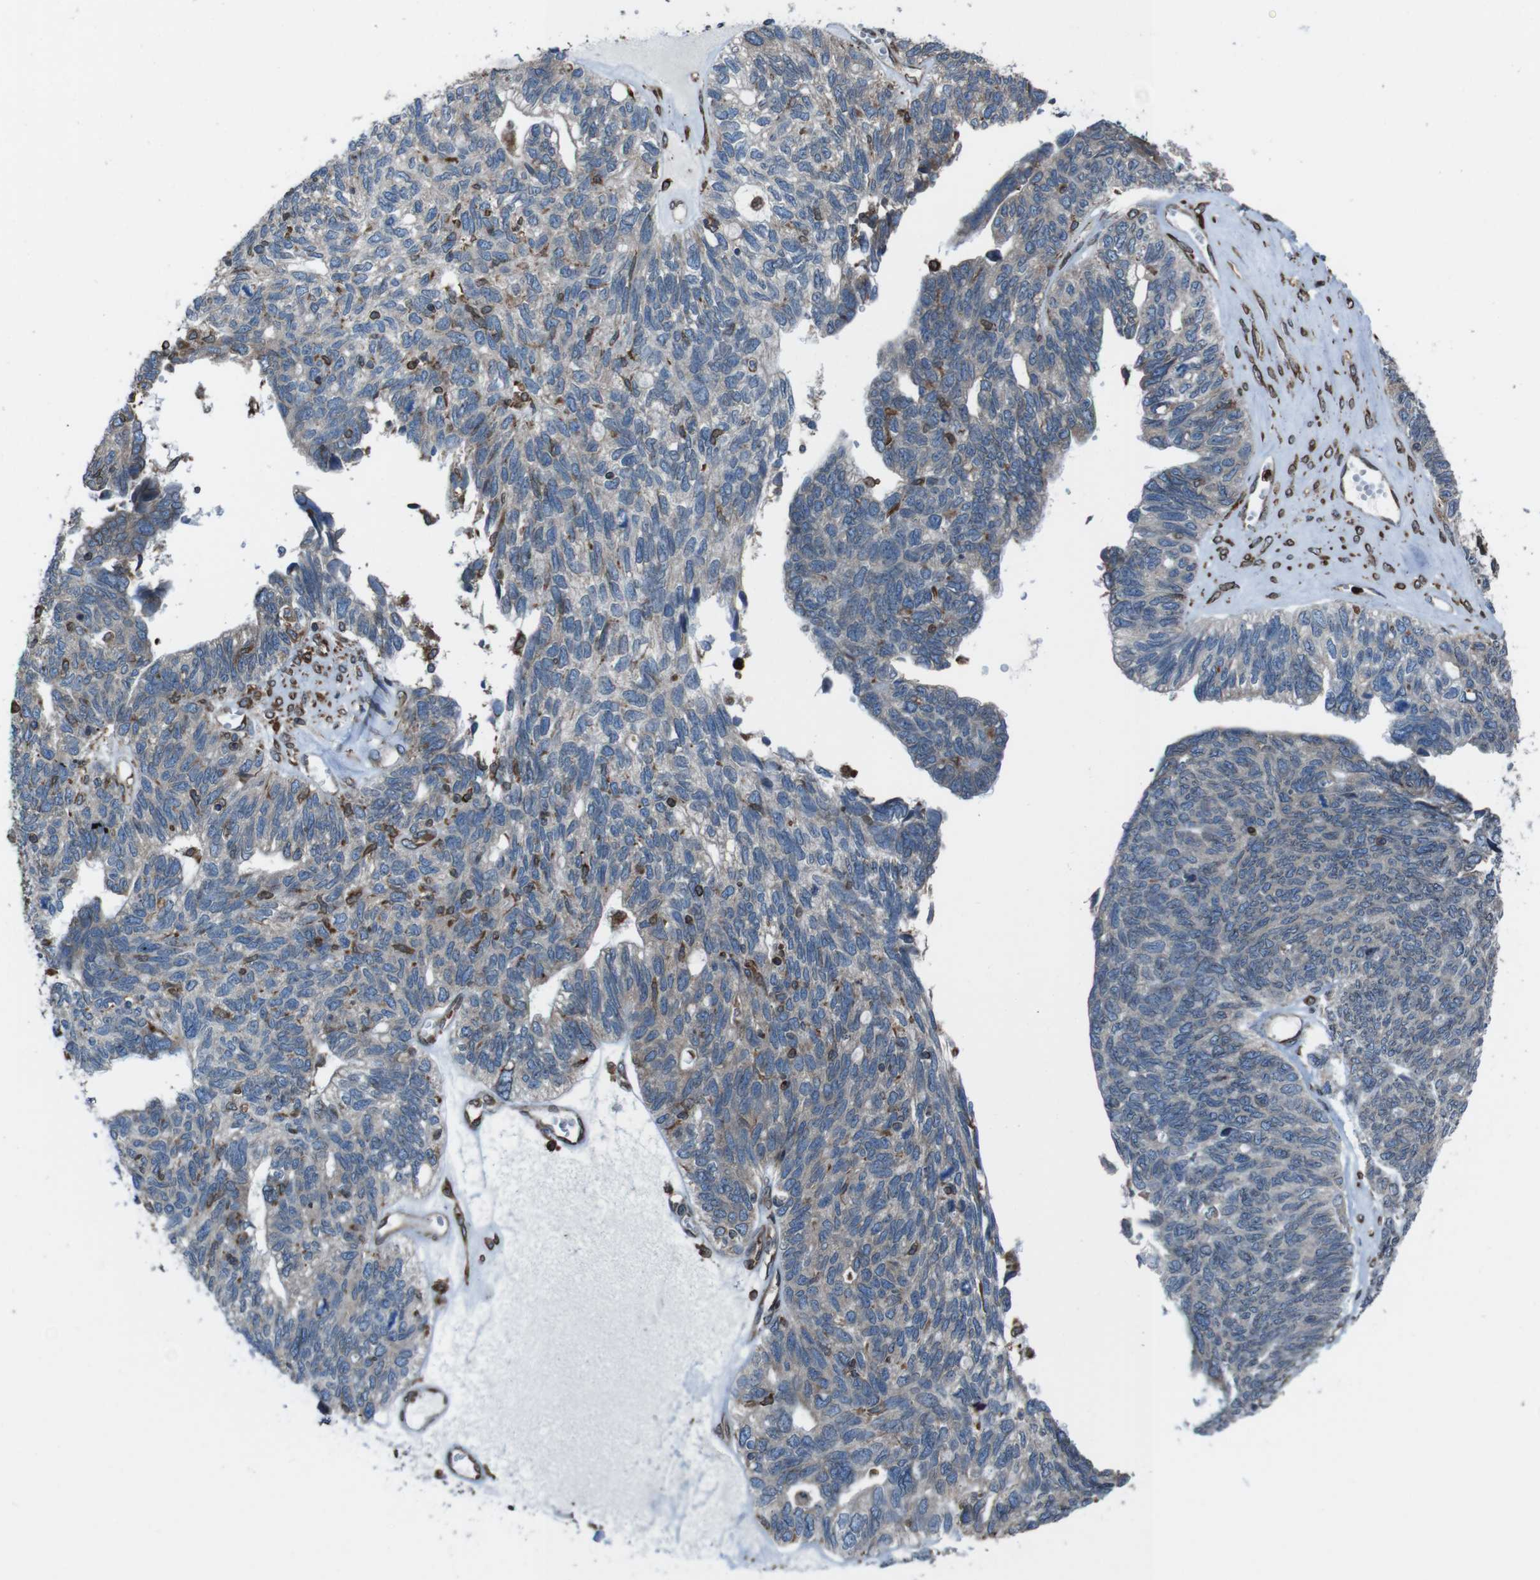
{"staining": {"intensity": "weak", "quantity": "<25%", "location": "cytoplasmic/membranous"}, "tissue": "ovarian cancer", "cell_type": "Tumor cells", "image_type": "cancer", "snomed": [{"axis": "morphology", "description": "Cystadenocarcinoma, serous, NOS"}, {"axis": "topography", "description": "Ovary"}], "caption": "Immunohistochemistry photomicrograph of neoplastic tissue: ovarian serous cystadenocarcinoma stained with DAB (3,3'-diaminobenzidine) demonstrates no significant protein staining in tumor cells.", "gene": "APMAP", "patient": {"sex": "female", "age": 79}}